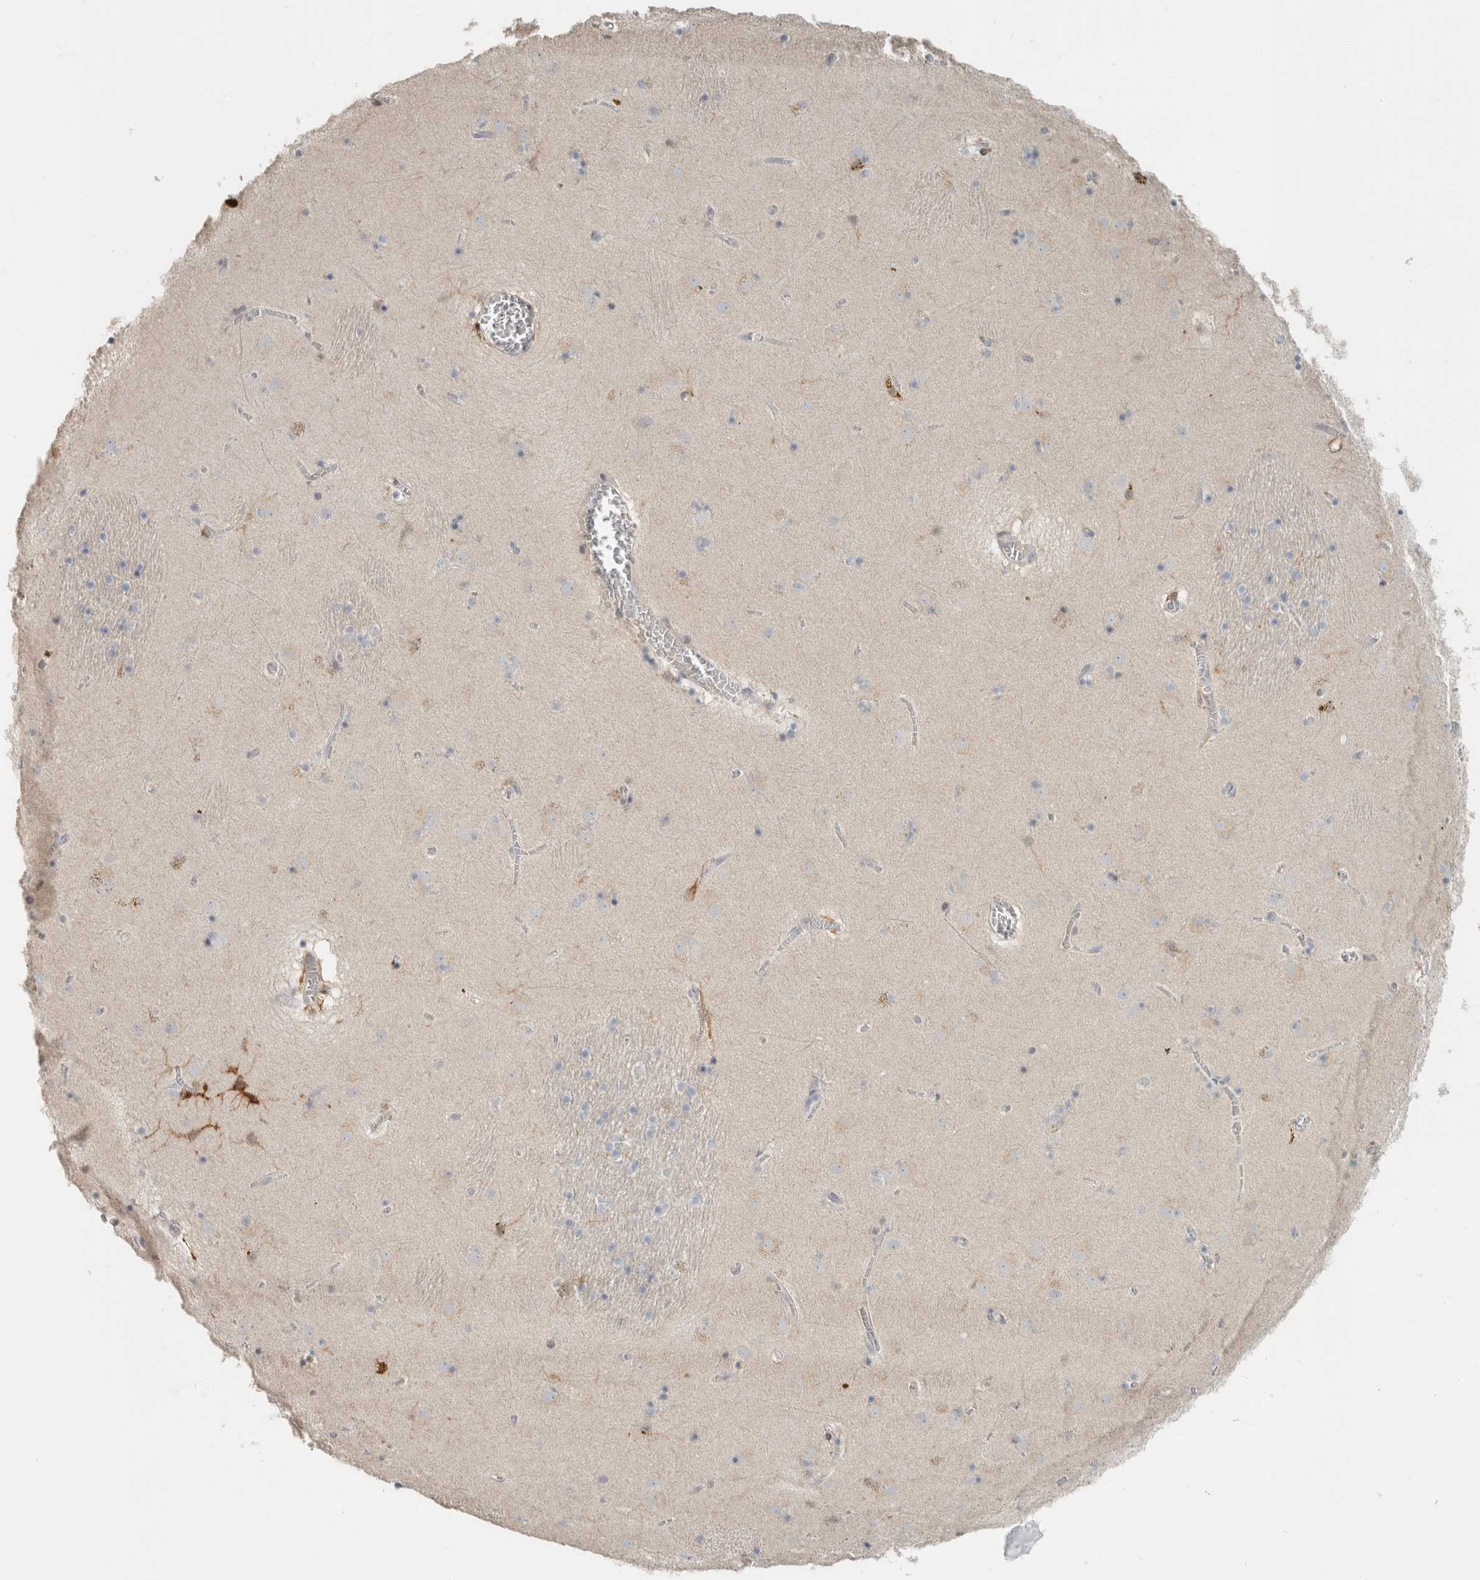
{"staining": {"intensity": "moderate", "quantity": "<25%", "location": "cytoplasmic/membranous"}, "tissue": "caudate", "cell_type": "Glial cells", "image_type": "normal", "snomed": [{"axis": "morphology", "description": "Normal tissue, NOS"}, {"axis": "topography", "description": "Lateral ventricle wall"}], "caption": "DAB immunohistochemical staining of normal human caudate shows moderate cytoplasmic/membranous protein positivity in approximately <25% of glial cells. (DAB (3,3'-diaminobenzidine) = brown stain, brightfield microscopy at high magnification).", "gene": "SCIN", "patient": {"sex": "male", "age": 70}}